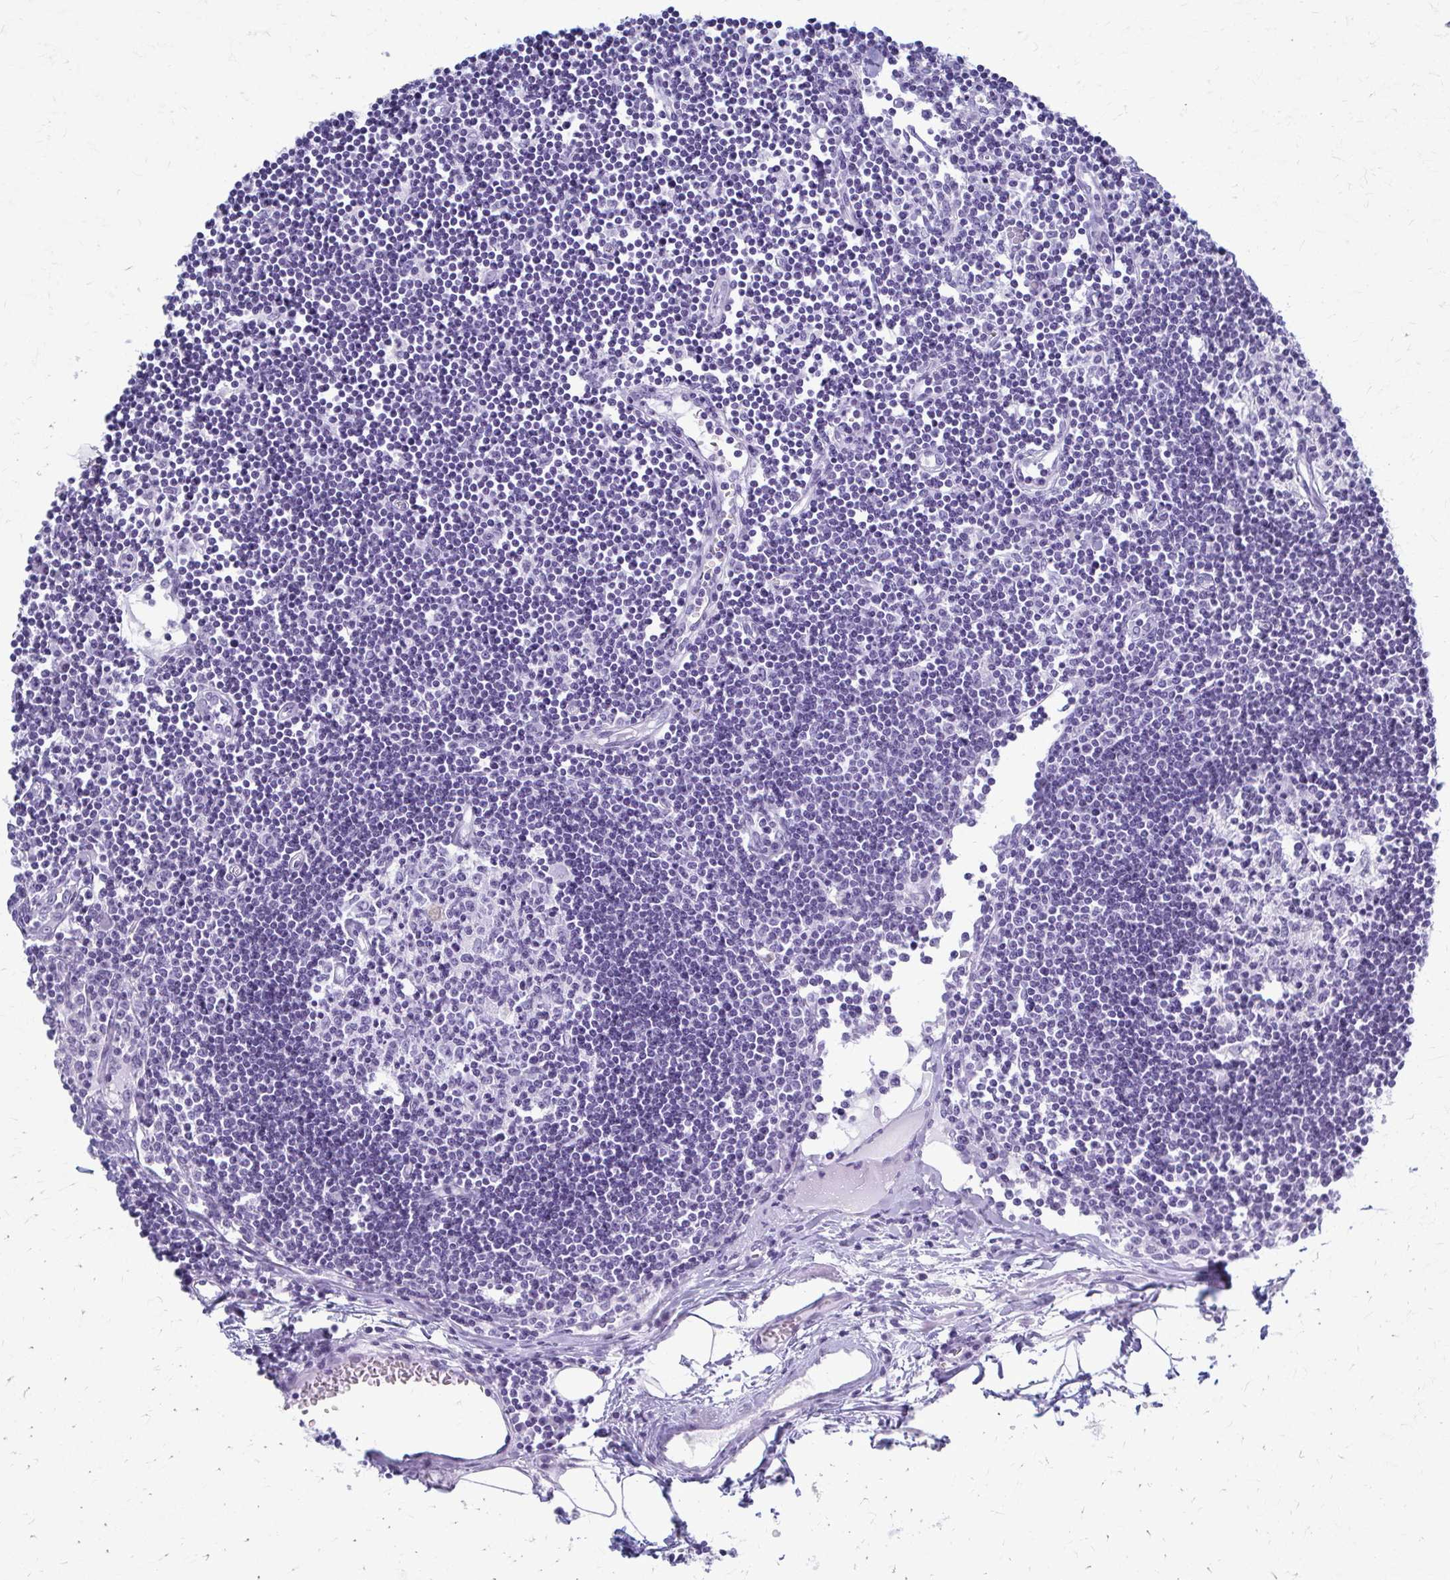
{"staining": {"intensity": "negative", "quantity": "none", "location": "none"}, "tissue": "lymph node", "cell_type": "Germinal center cells", "image_type": "normal", "snomed": [{"axis": "morphology", "description": "Normal tissue, NOS"}, {"axis": "topography", "description": "Lymph node"}], "caption": "Germinal center cells show no significant protein expression in normal lymph node. Brightfield microscopy of immunohistochemistry stained with DAB (3,3'-diaminobenzidine) (brown) and hematoxylin (blue), captured at high magnification.", "gene": "CELF5", "patient": {"sex": "female", "age": 65}}